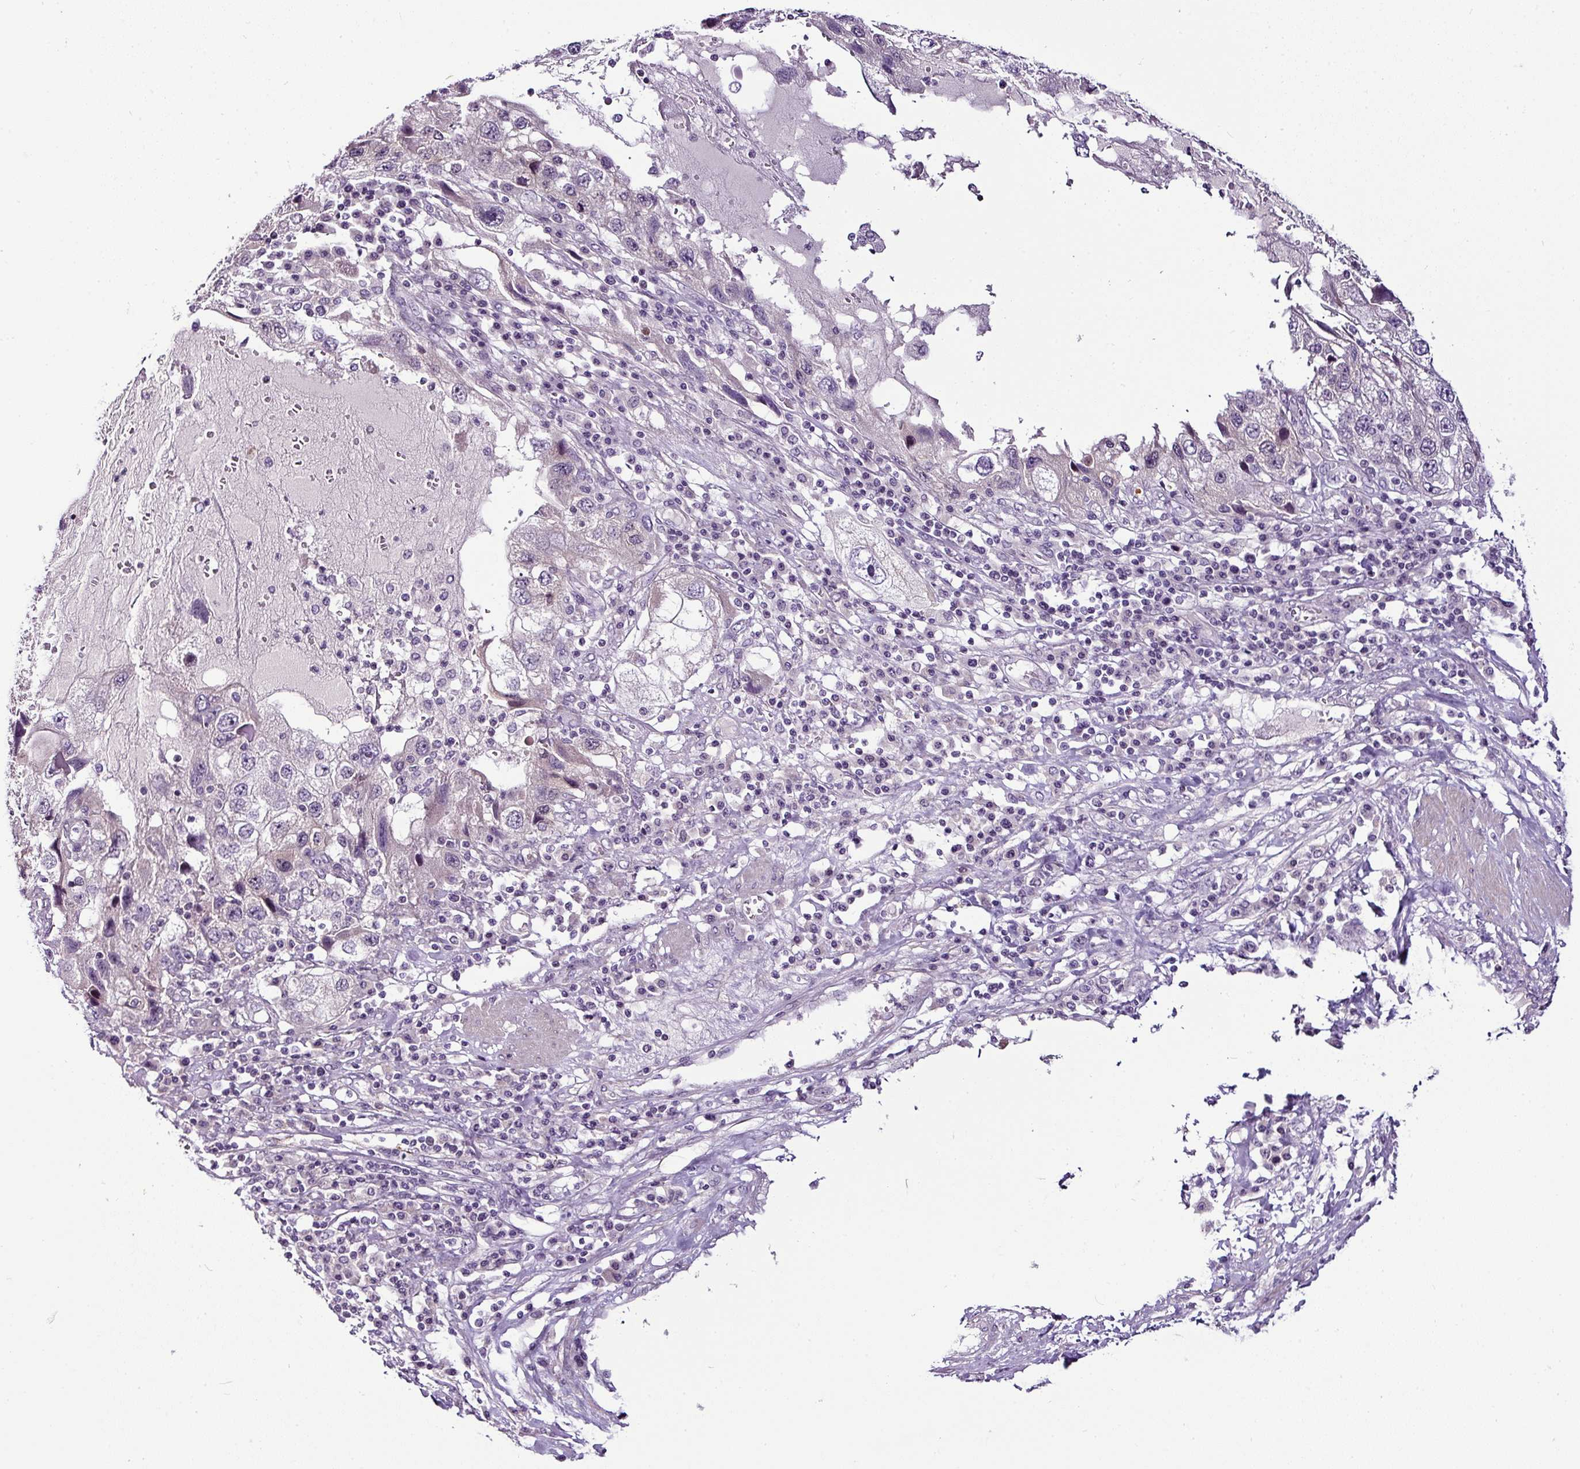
{"staining": {"intensity": "negative", "quantity": "none", "location": "none"}, "tissue": "endometrial cancer", "cell_type": "Tumor cells", "image_type": "cancer", "snomed": [{"axis": "morphology", "description": "Adenocarcinoma, NOS"}, {"axis": "topography", "description": "Endometrium"}], "caption": "Immunohistochemistry of adenocarcinoma (endometrial) shows no staining in tumor cells.", "gene": "TEX30", "patient": {"sex": "female", "age": 49}}